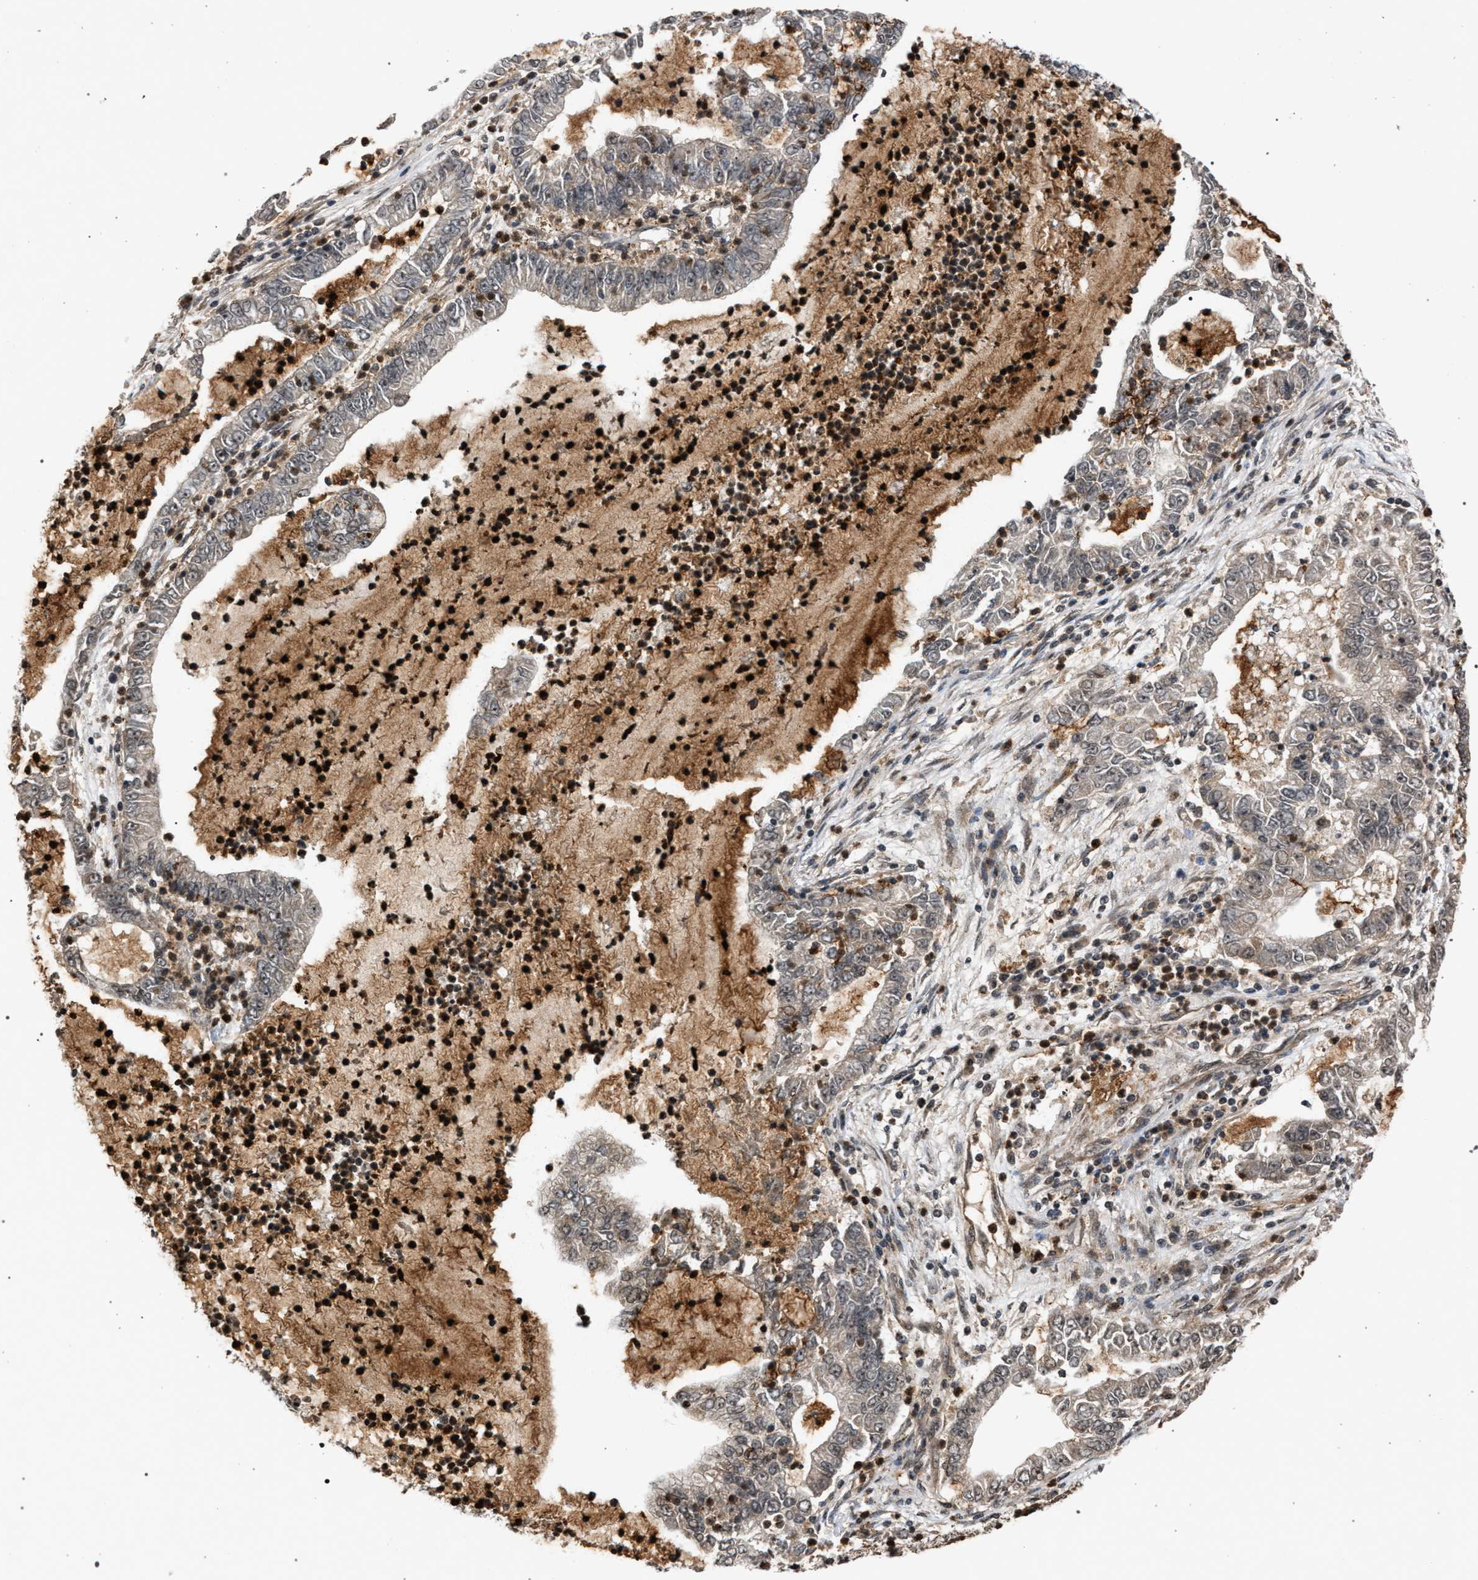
{"staining": {"intensity": "weak", "quantity": "25%-75%", "location": "cytoplasmic/membranous"}, "tissue": "lung cancer", "cell_type": "Tumor cells", "image_type": "cancer", "snomed": [{"axis": "morphology", "description": "Adenocarcinoma, NOS"}, {"axis": "topography", "description": "Lung"}], "caption": "Lung adenocarcinoma stained for a protein (brown) shows weak cytoplasmic/membranous positive staining in about 25%-75% of tumor cells.", "gene": "IRAK4", "patient": {"sex": "female", "age": 51}}